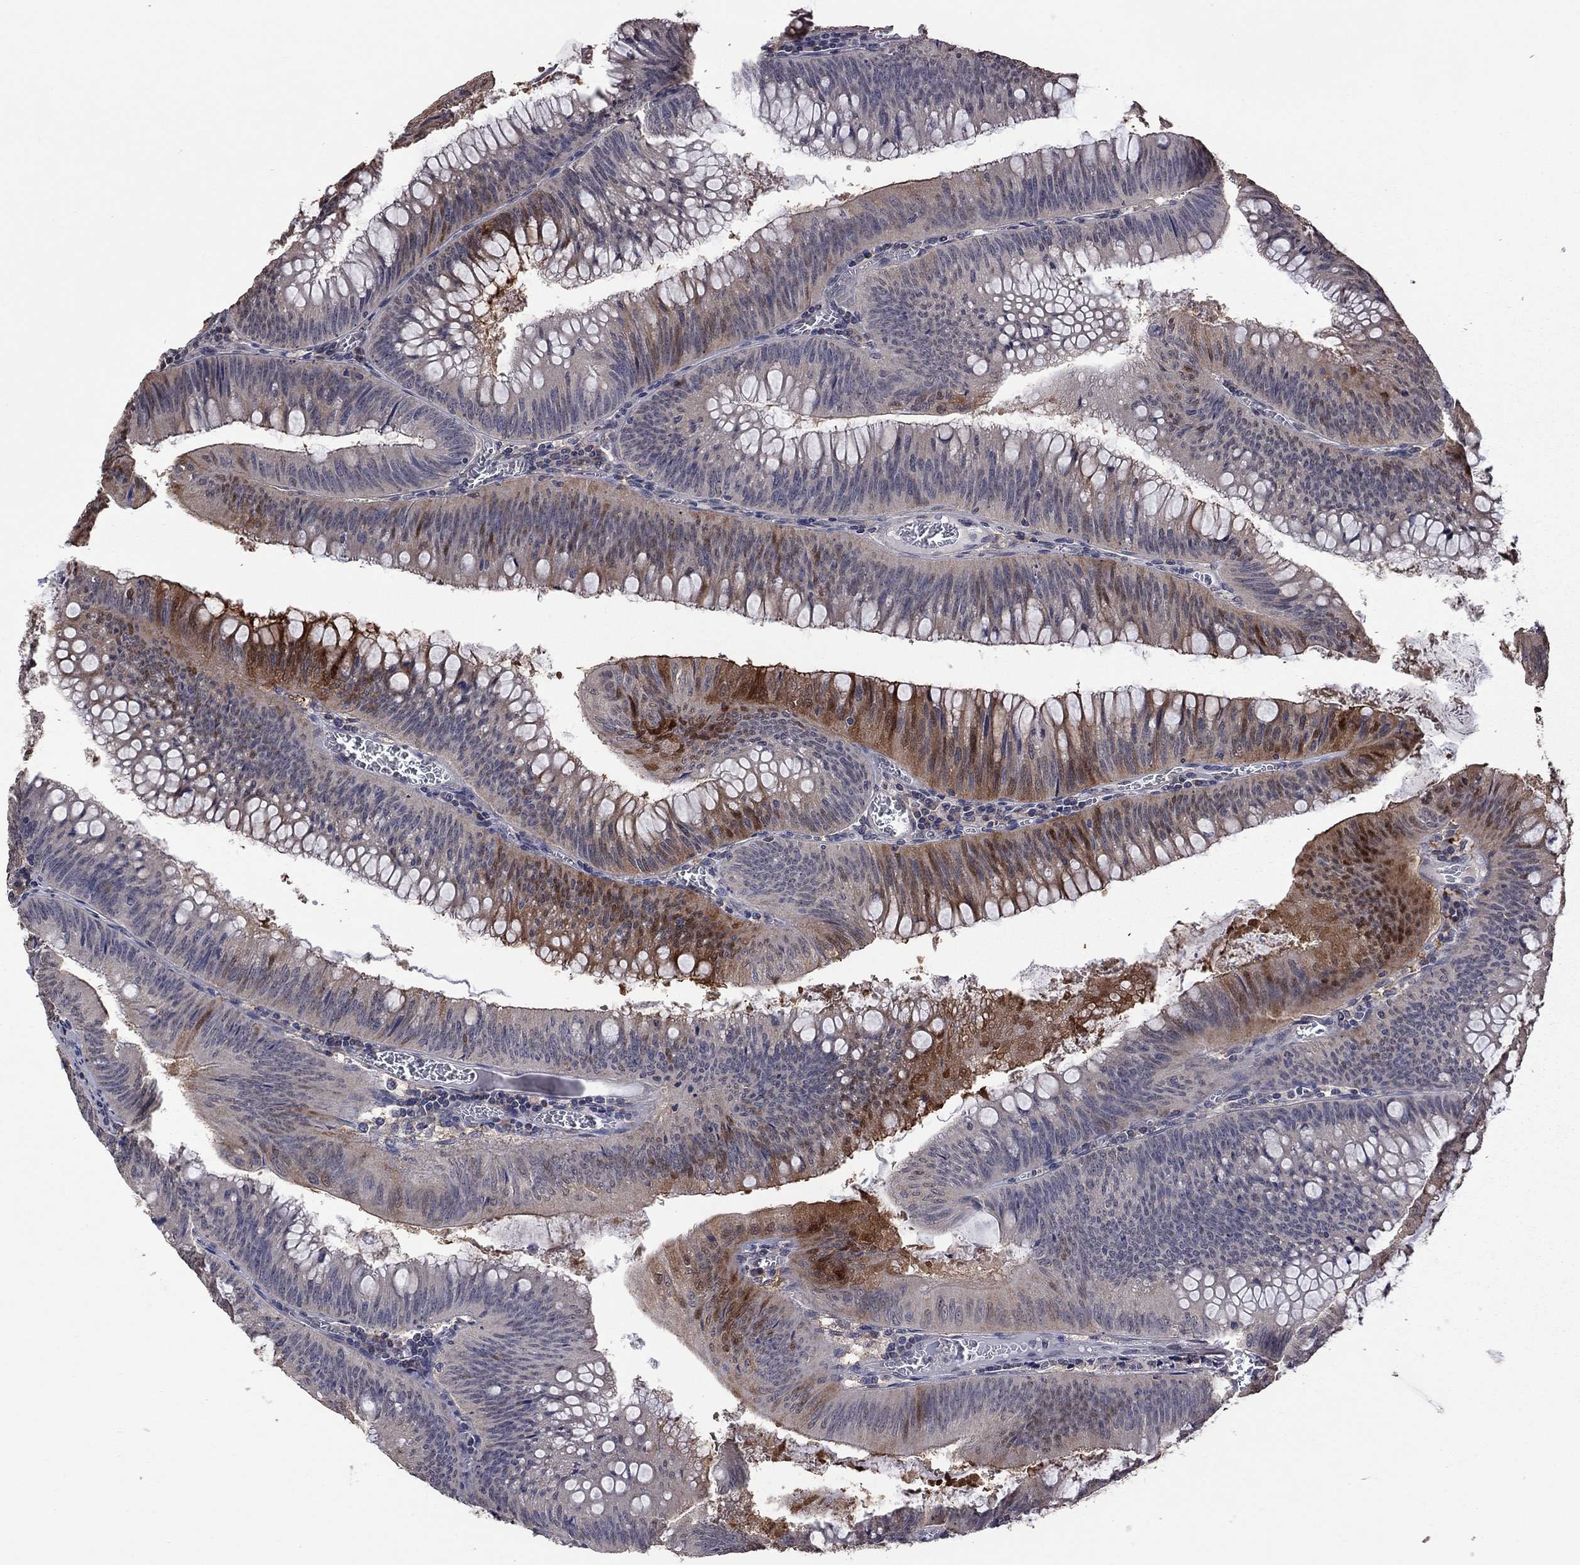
{"staining": {"intensity": "strong", "quantity": "<25%", "location": "cytoplasmic/membranous"}, "tissue": "colorectal cancer", "cell_type": "Tumor cells", "image_type": "cancer", "snomed": [{"axis": "morphology", "description": "Adenocarcinoma, NOS"}, {"axis": "topography", "description": "Rectum"}], "caption": "Strong cytoplasmic/membranous staining for a protein is appreciated in approximately <25% of tumor cells of adenocarcinoma (colorectal) using immunohistochemistry.", "gene": "TSNARE1", "patient": {"sex": "female", "age": 72}}